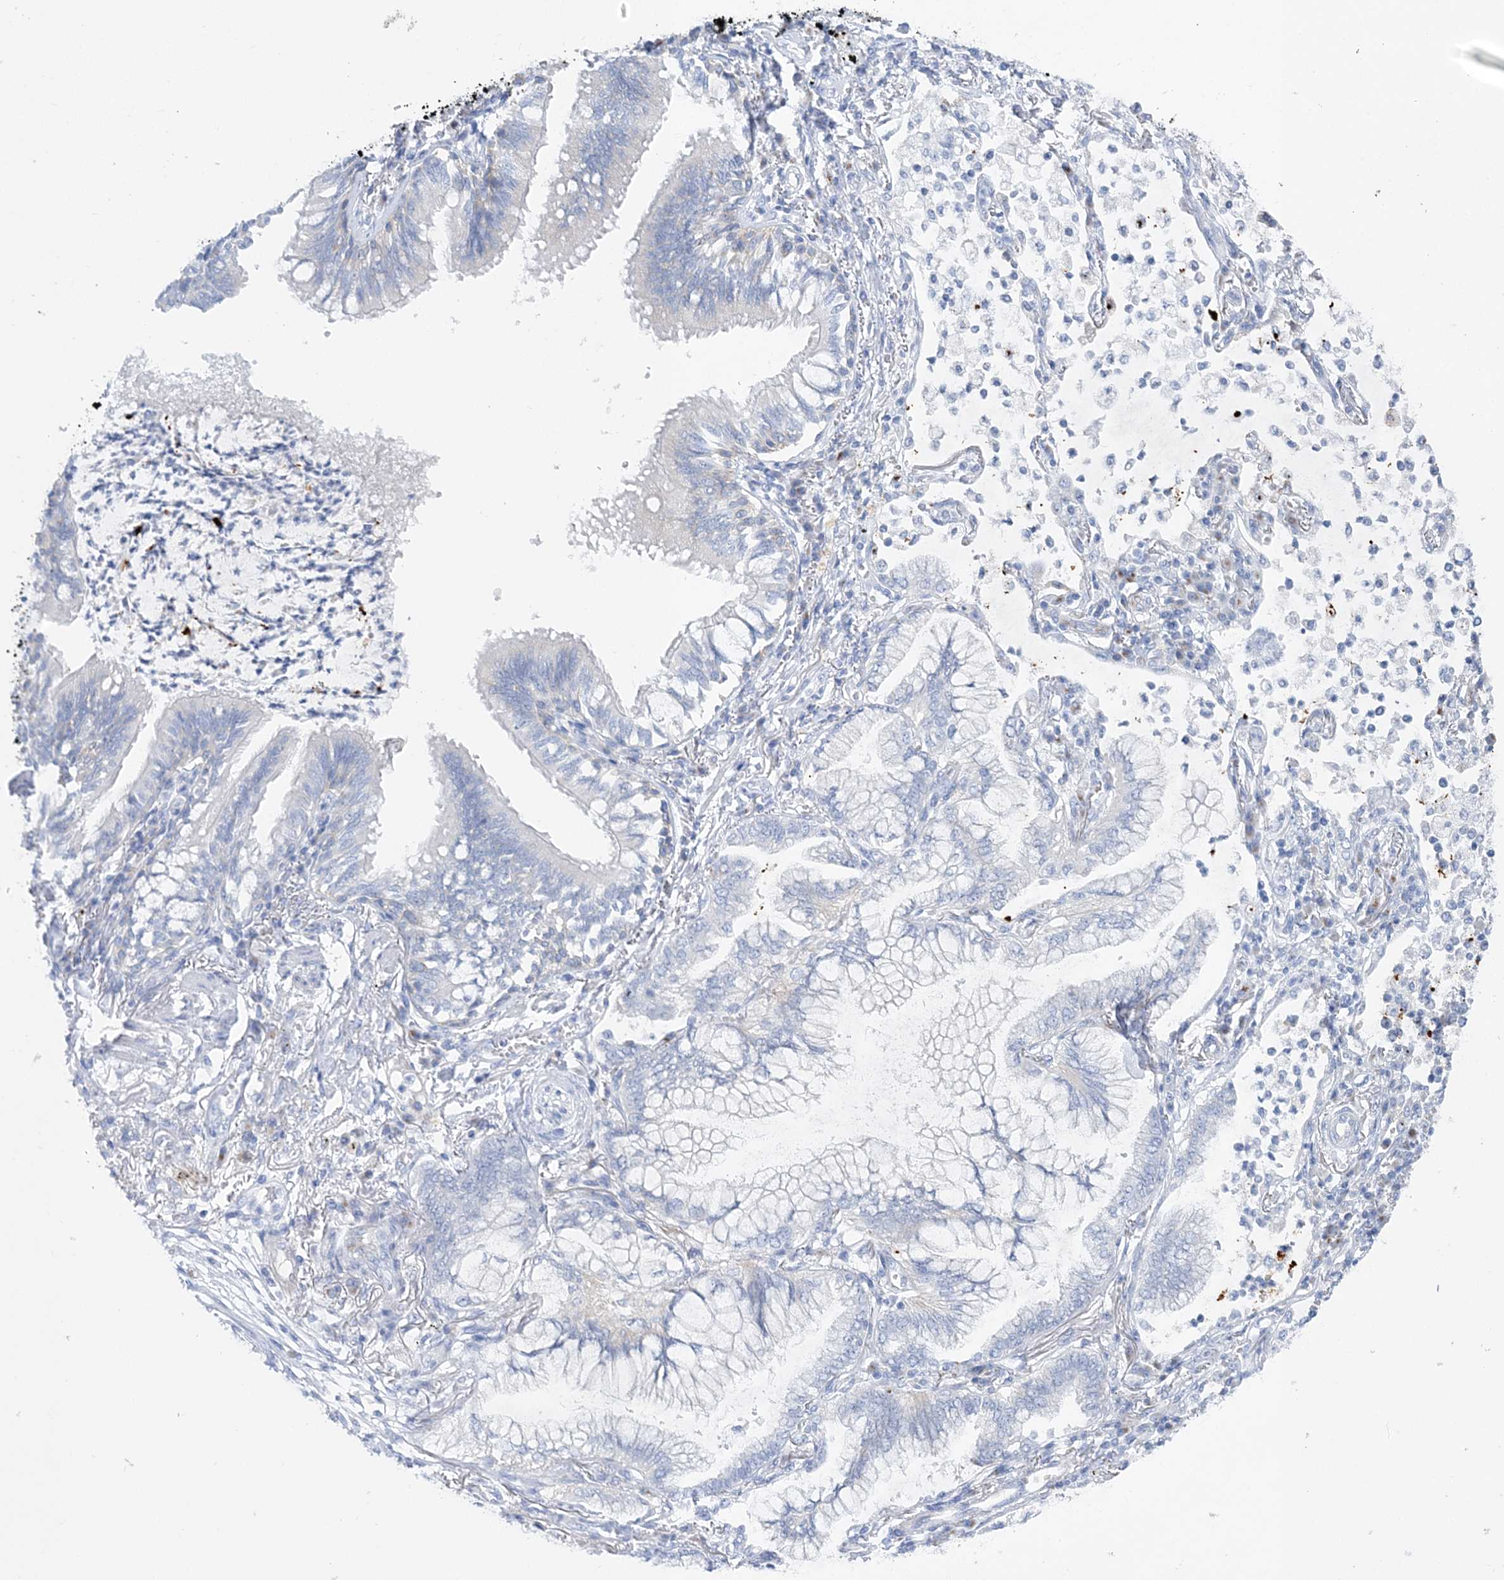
{"staining": {"intensity": "negative", "quantity": "none", "location": "none"}, "tissue": "lung cancer", "cell_type": "Tumor cells", "image_type": "cancer", "snomed": [{"axis": "morphology", "description": "Adenocarcinoma, NOS"}, {"axis": "topography", "description": "Lung"}], "caption": "Immunohistochemical staining of human lung cancer (adenocarcinoma) demonstrates no significant positivity in tumor cells.", "gene": "SLC5A6", "patient": {"sex": "female", "age": 70}}